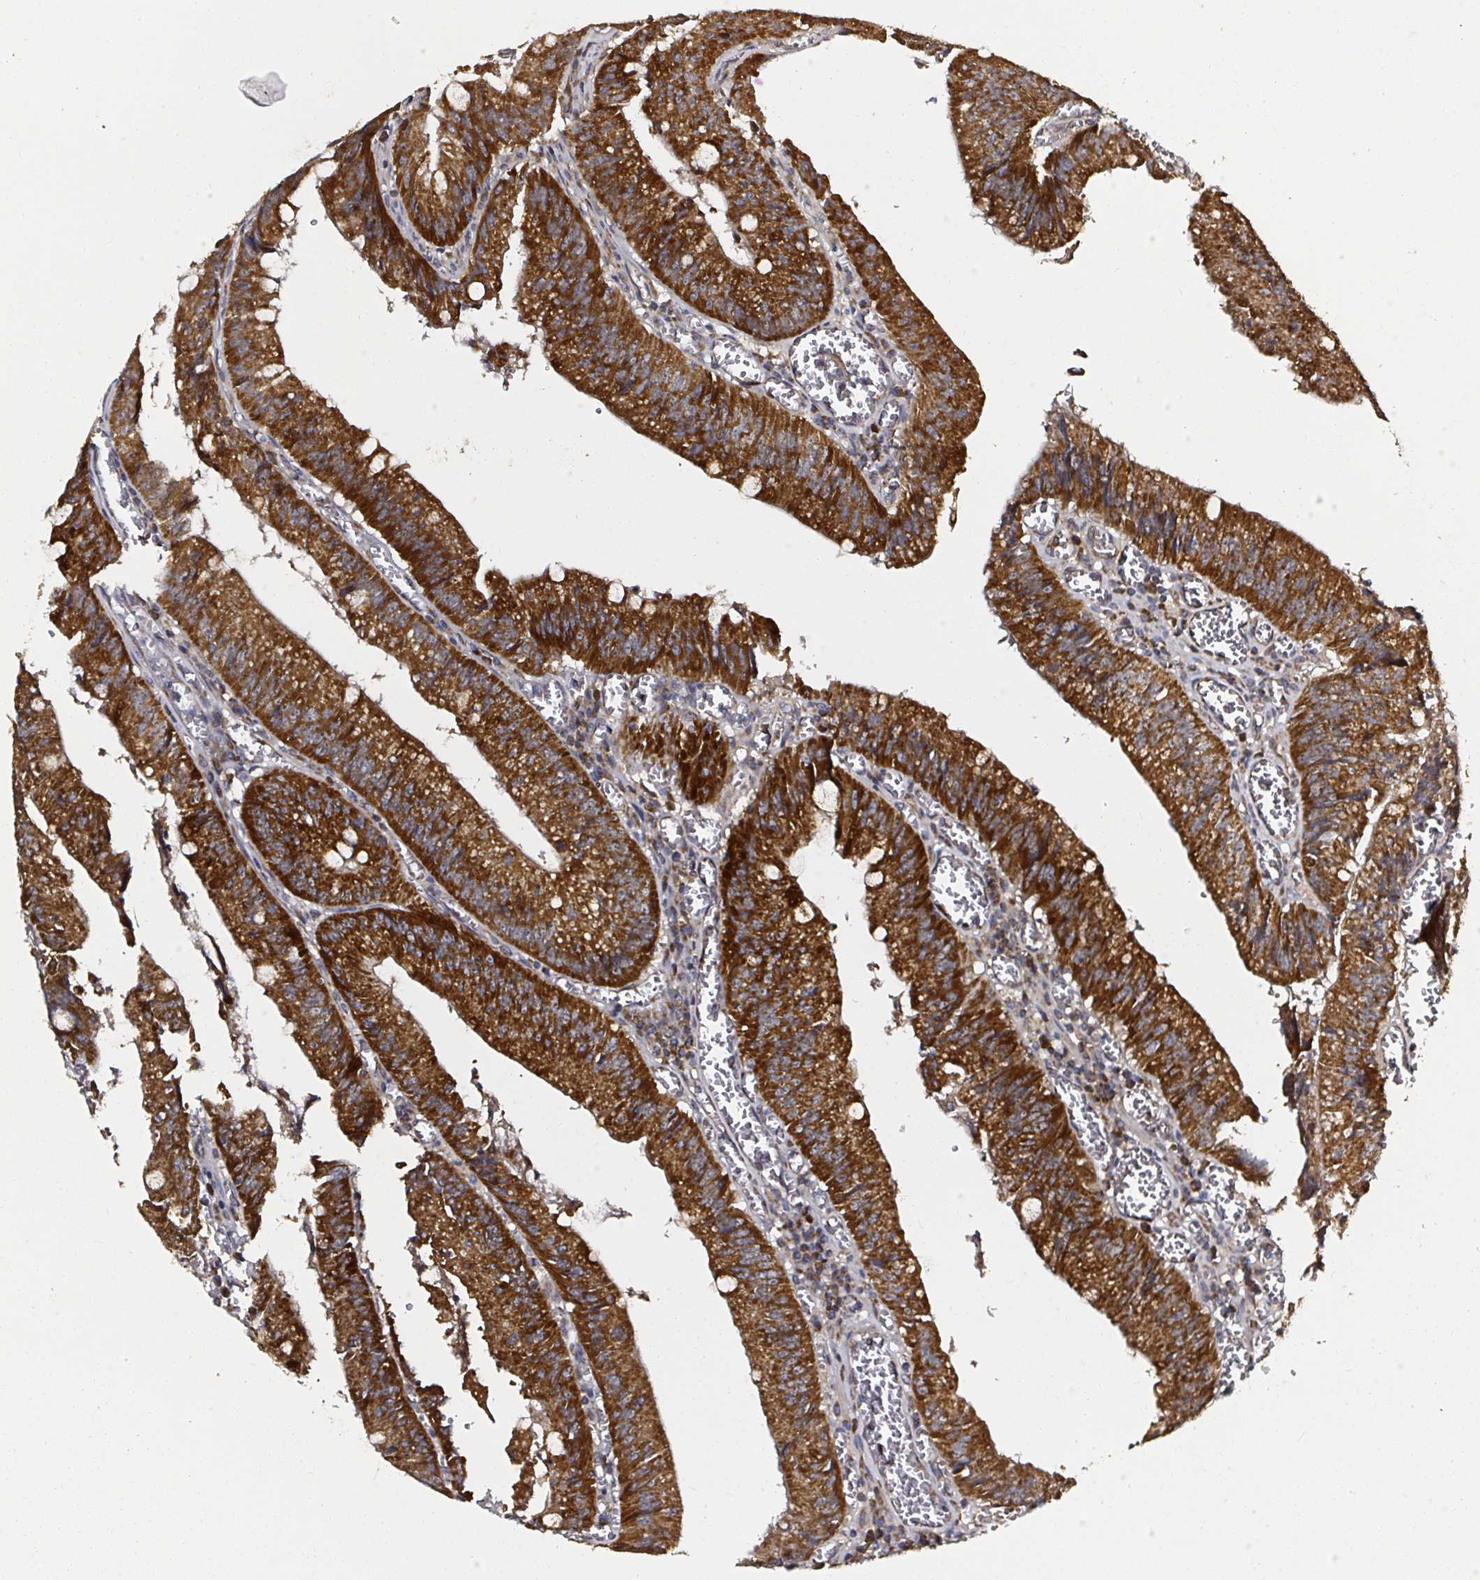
{"staining": {"intensity": "strong", "quantity": ">75%", "location": "cytoplasmic/membranous"}, "tissue": "colorectal cancer", "cell_type": "Tumor cells", "image_type": "cancer", "snomed": [{"axis": "morphology", "description": "Adenocarcinoma, NOS"}, {"axis": "topography", "description": "Rectum"}], "caption": "Tumor cells demonstrate high levels of strong cytoplasmic/membranous expression in approximately >75% of cells in human colorectal cancer. (Stains: DAB (3,3'-diaminobenzidine) in brown, nuclei in blue, Microscopy: brightfield microscopy at high magnification).", "gene": "ATAD3B", "patient": {"sex": "female", "age": 81}}